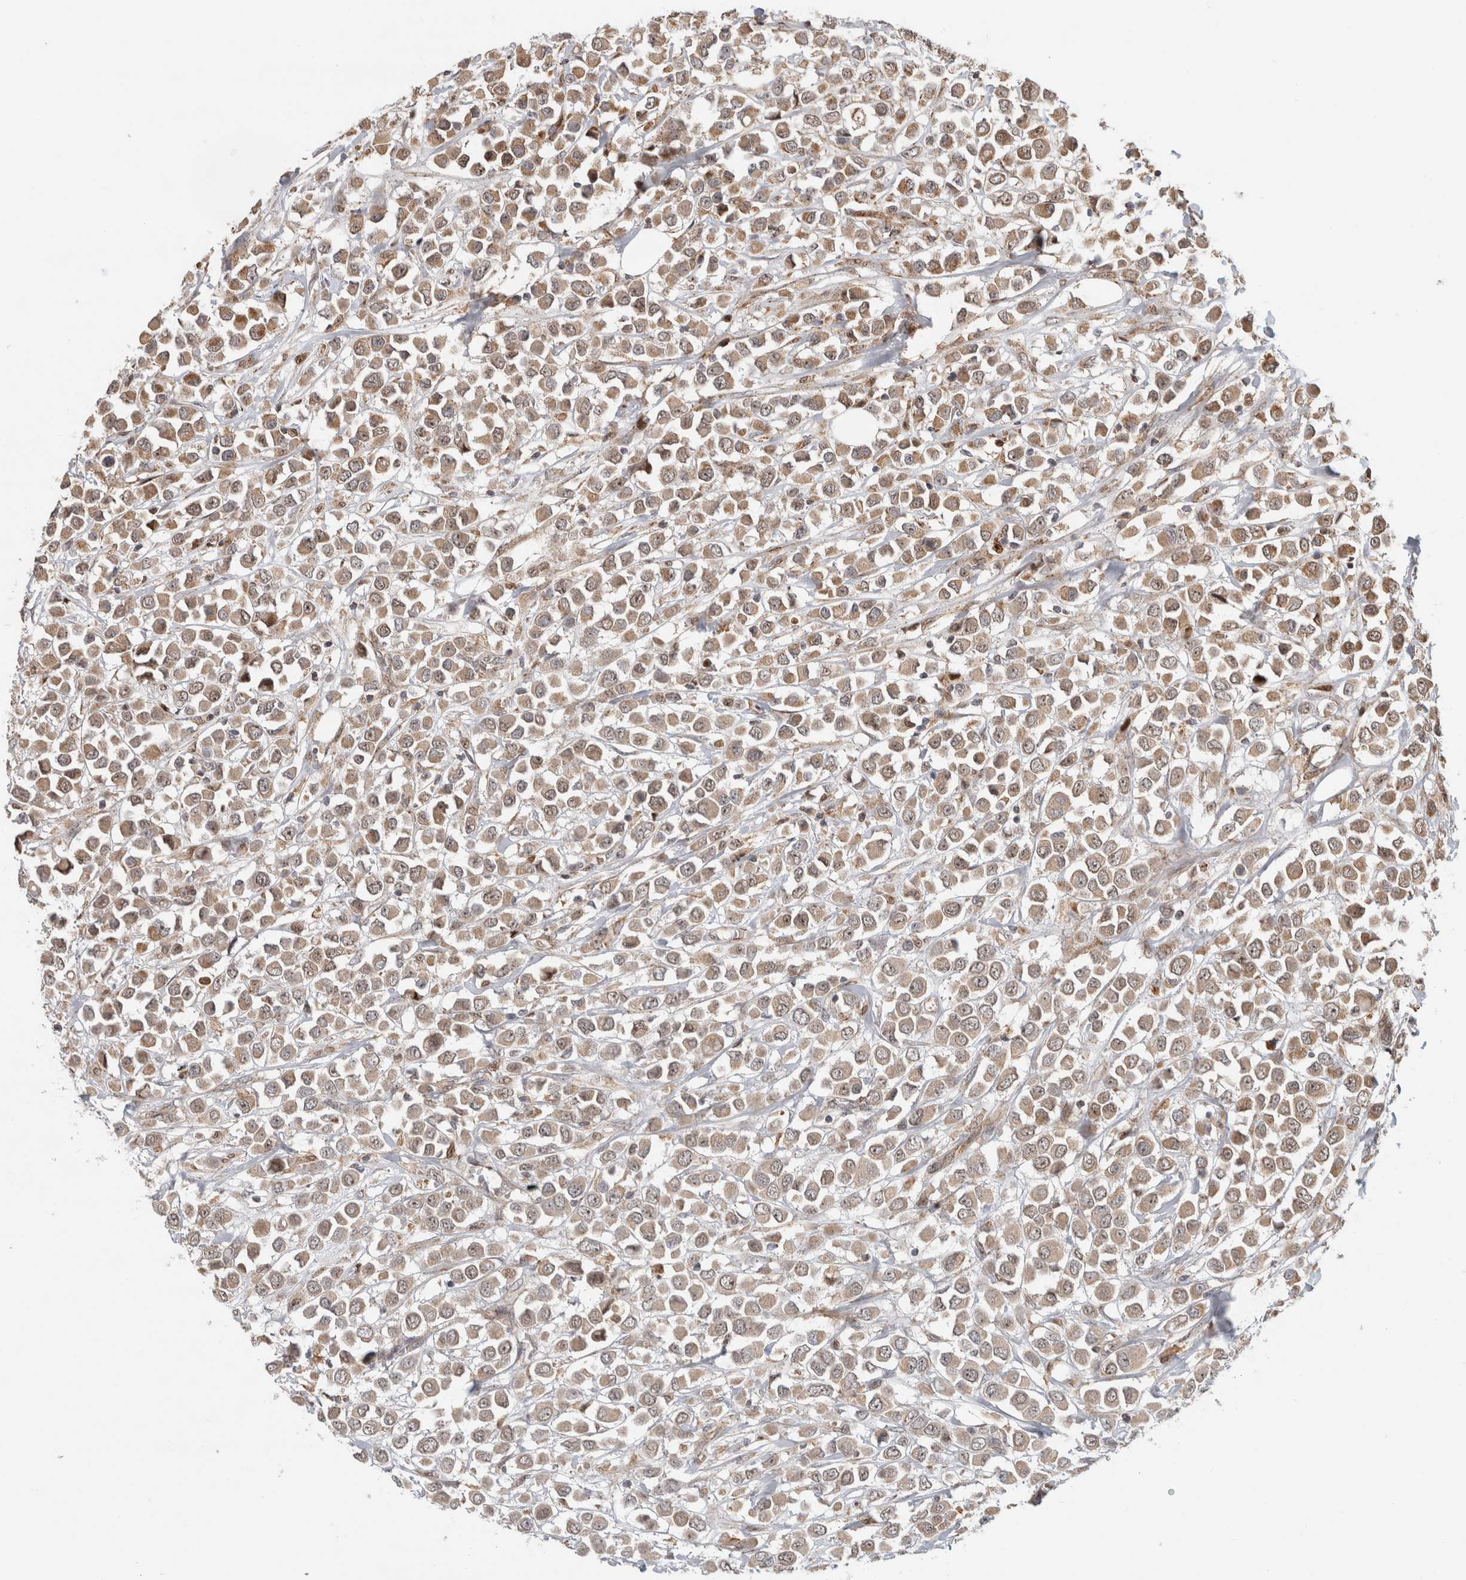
{"staining": {"intensity": "weak", "quantity": ">75%", "location": "cytoplasmic/membranous,nuclear"}, "tissue": "breast cancer", "cell_type": "Tumor cells", "image_type": "cancer", "snomed": [{"axis": "morphology", "description": "Duct carcinoma"}, {"axis": "topography", "description": "Breast"}], "caption": "Breast cancer stained for a protein exhibits weak cytoplasmic/membranous and nuclear positivity in tumor cells.", "gene": "INSRR", "patient": {"sex": "female", "age": 61}}